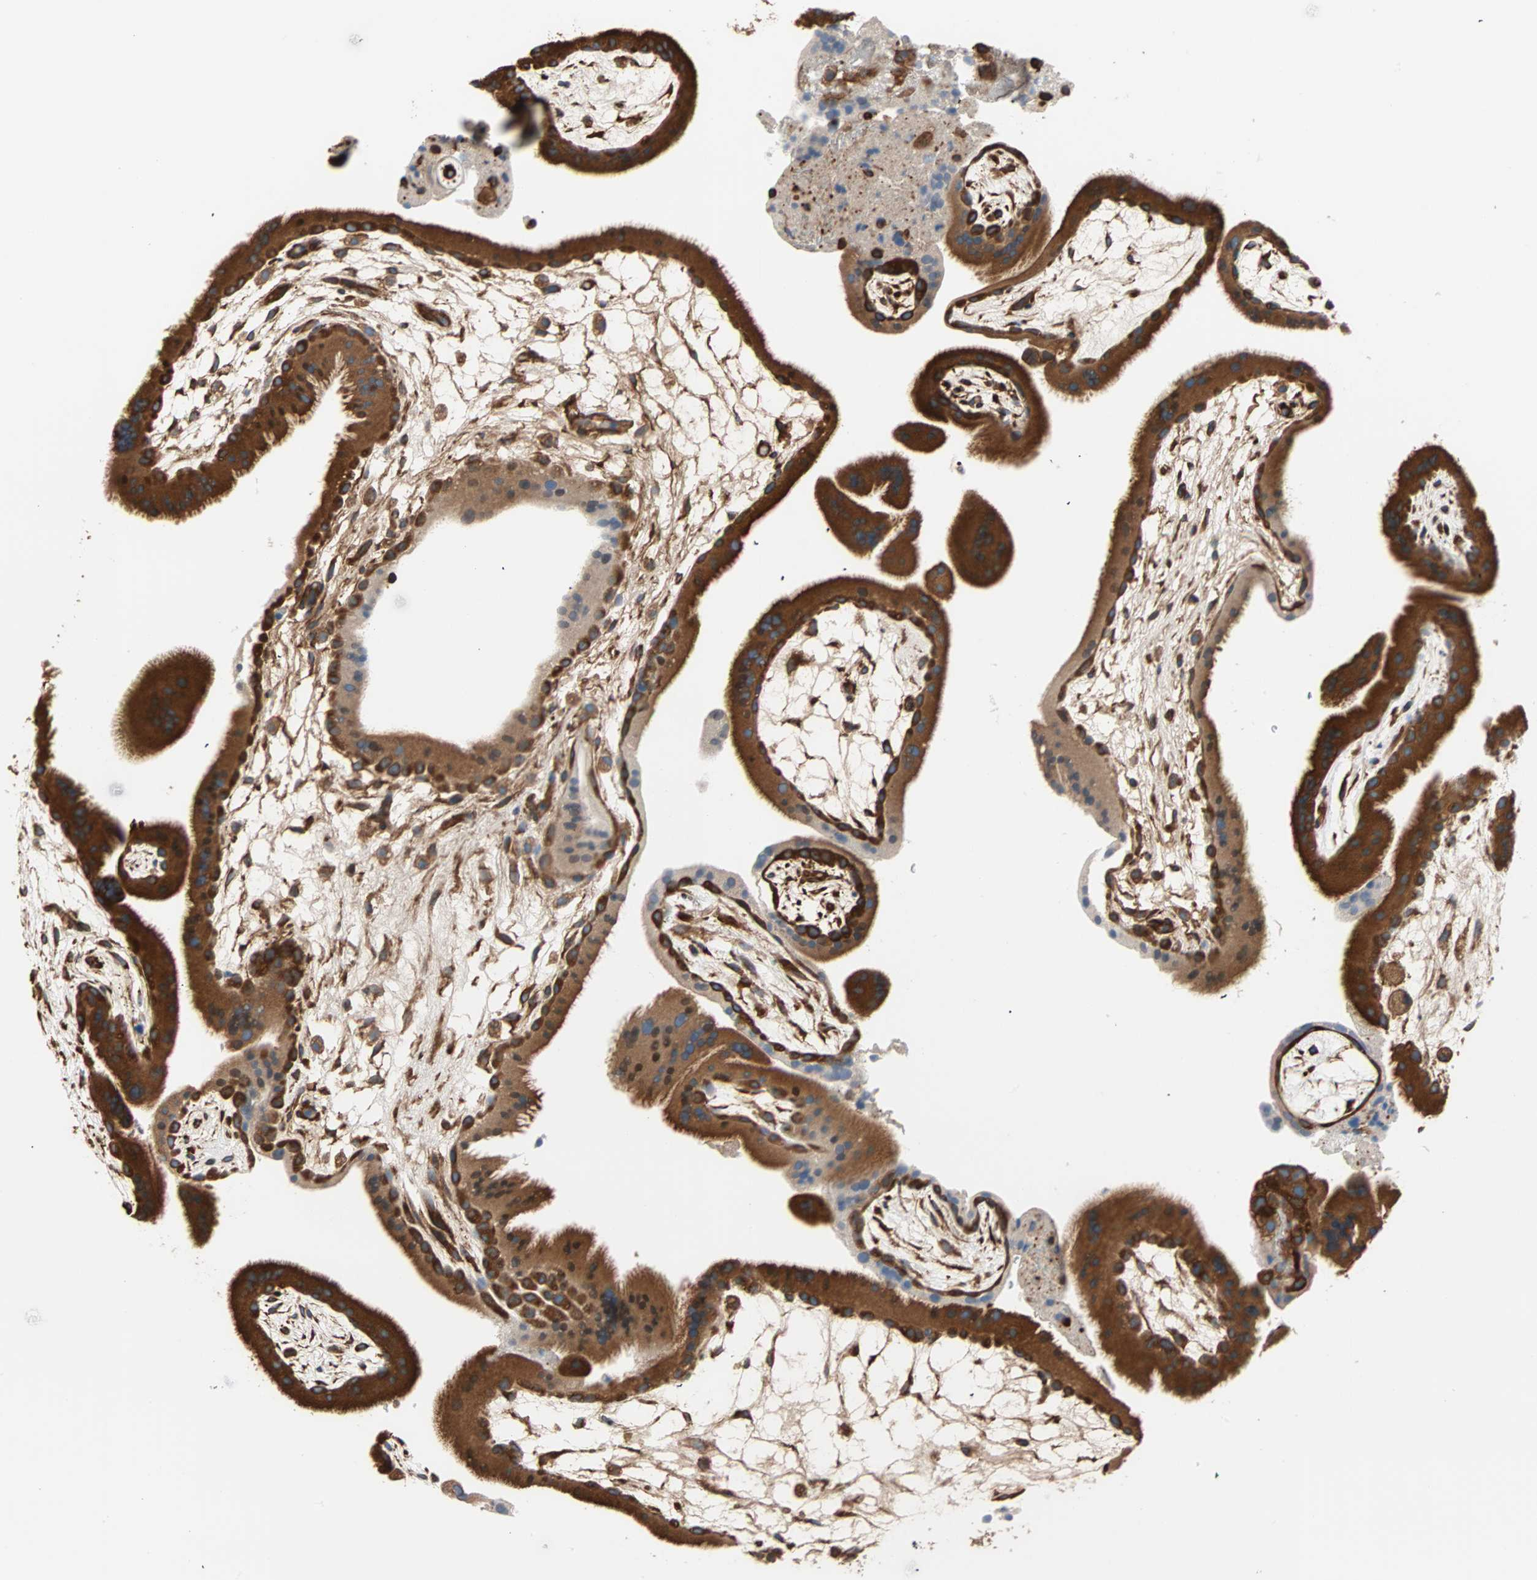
{"staining": {"intensity": "weak", "quantity": ">75%", "location": "cytoplasmic/membranous"}, "tissue": "placenta", "cell_type": "Decidual cells", "image_type": "normal", "snomed": [{"axis": "morphology", "description": "Normal tissue, NOS"}, {"axis": "topography", "description": "Placenta"}], "caption": "An image showing weak cytoplasmic/membranous expression in about >75% of decidual cells in normal placenta, as visualized by brown immunohistochemical staining.", "gene": "EEF2", "patient": {"sex": "female", "age": 19}}